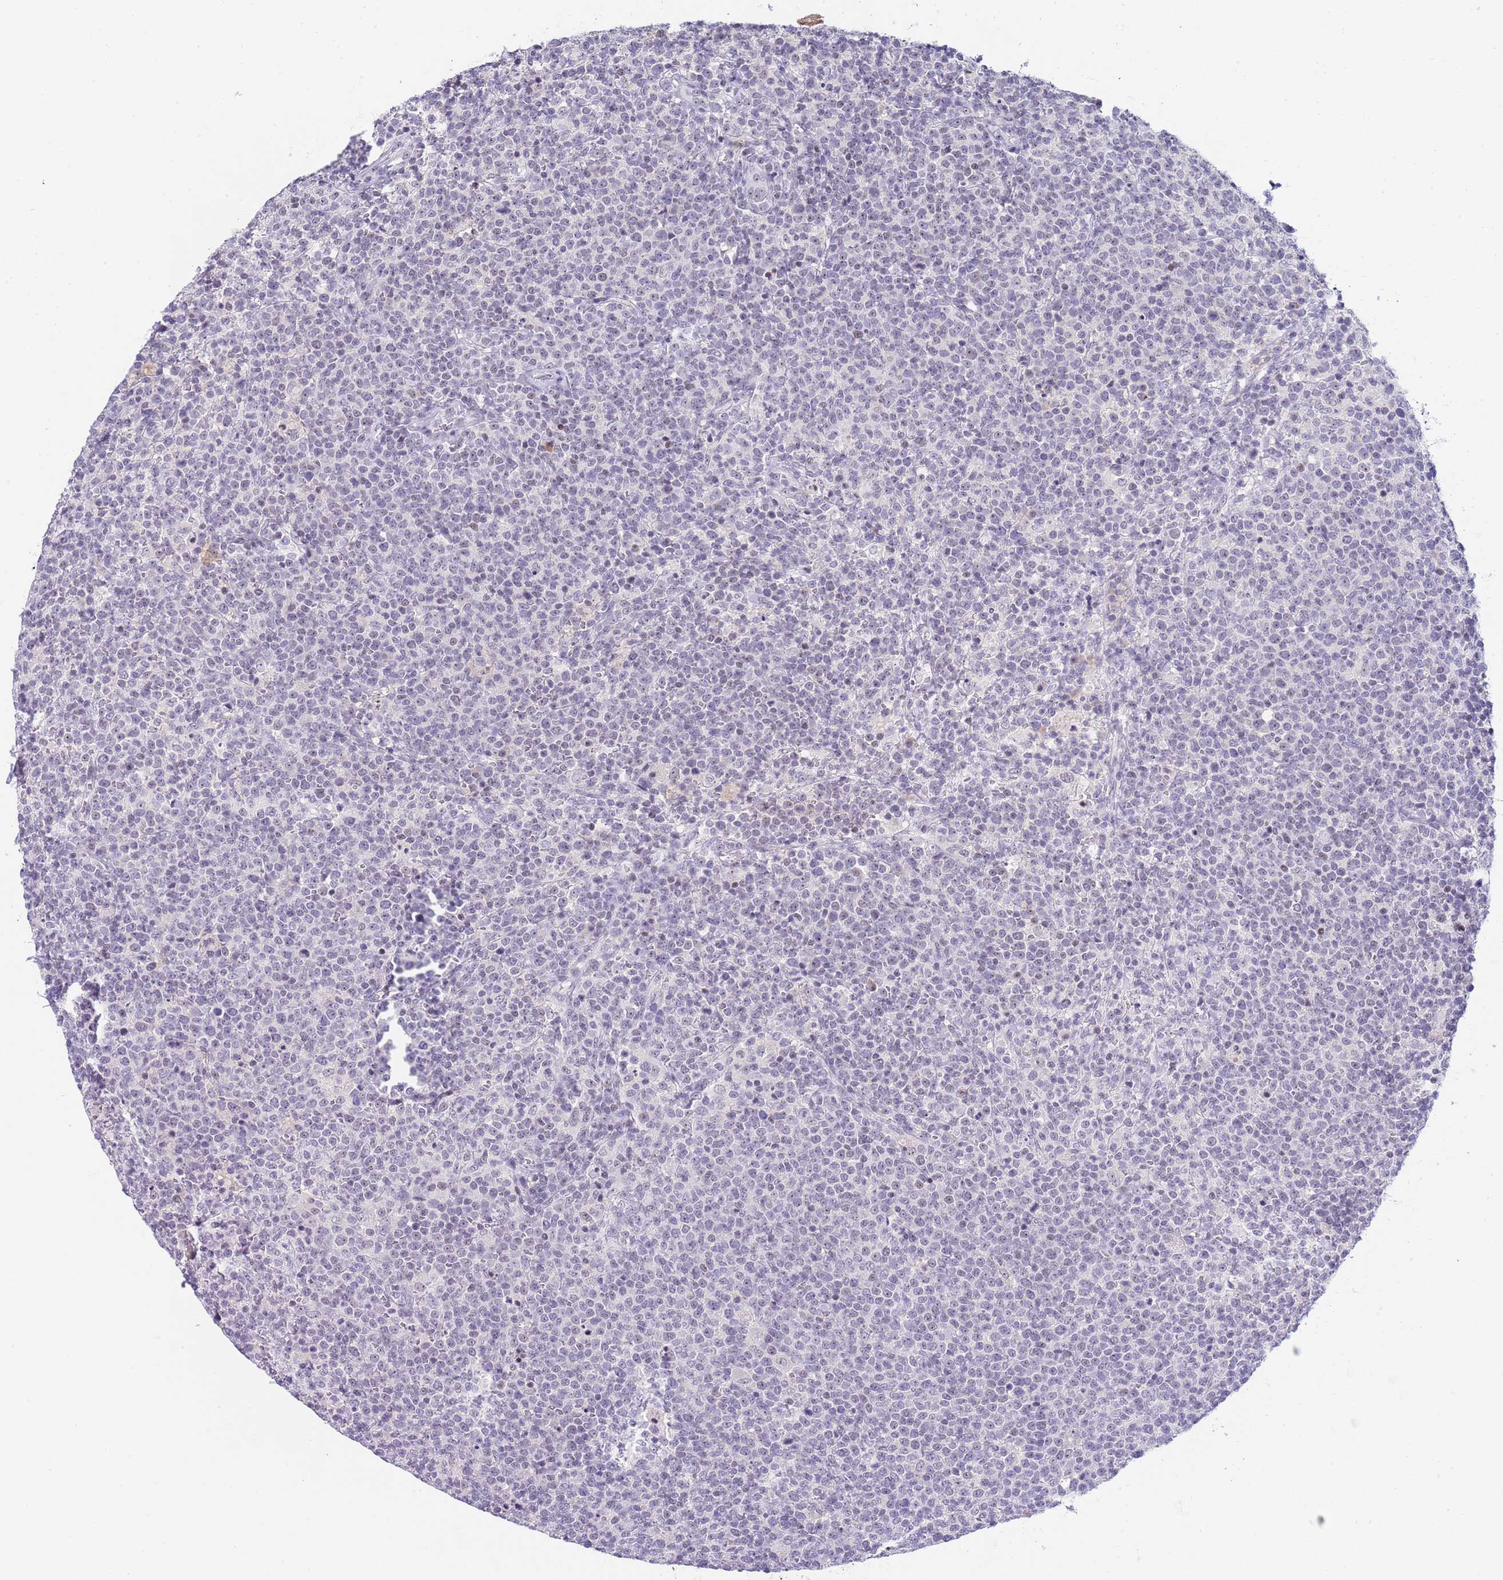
{"staining": {"intensity": "negative", "quantity": "none", "location": "none"}, "tissue": "lymphoma", "cell_type": "Tumor cells", "image_type": "cancer", "snomed": [{"axis": "morphology", "description": "Malignant lymphoma, non-Hodgkin's type, High grade"}, {"axis": "topography", "description": "Lymph node"}], "caption": "Lymphoma was stained to show a protein in brown. There is no significant positivity in tumor cells. The staining was performed using DAB (3,3'-diaminobenzidine) to visualize the protein expression in brown, while the nuclei were stained in blue with hematoxylin (Magnification: 20x).", "gene": "NOP56", "patient": {"sex": "male", "age": 61}}